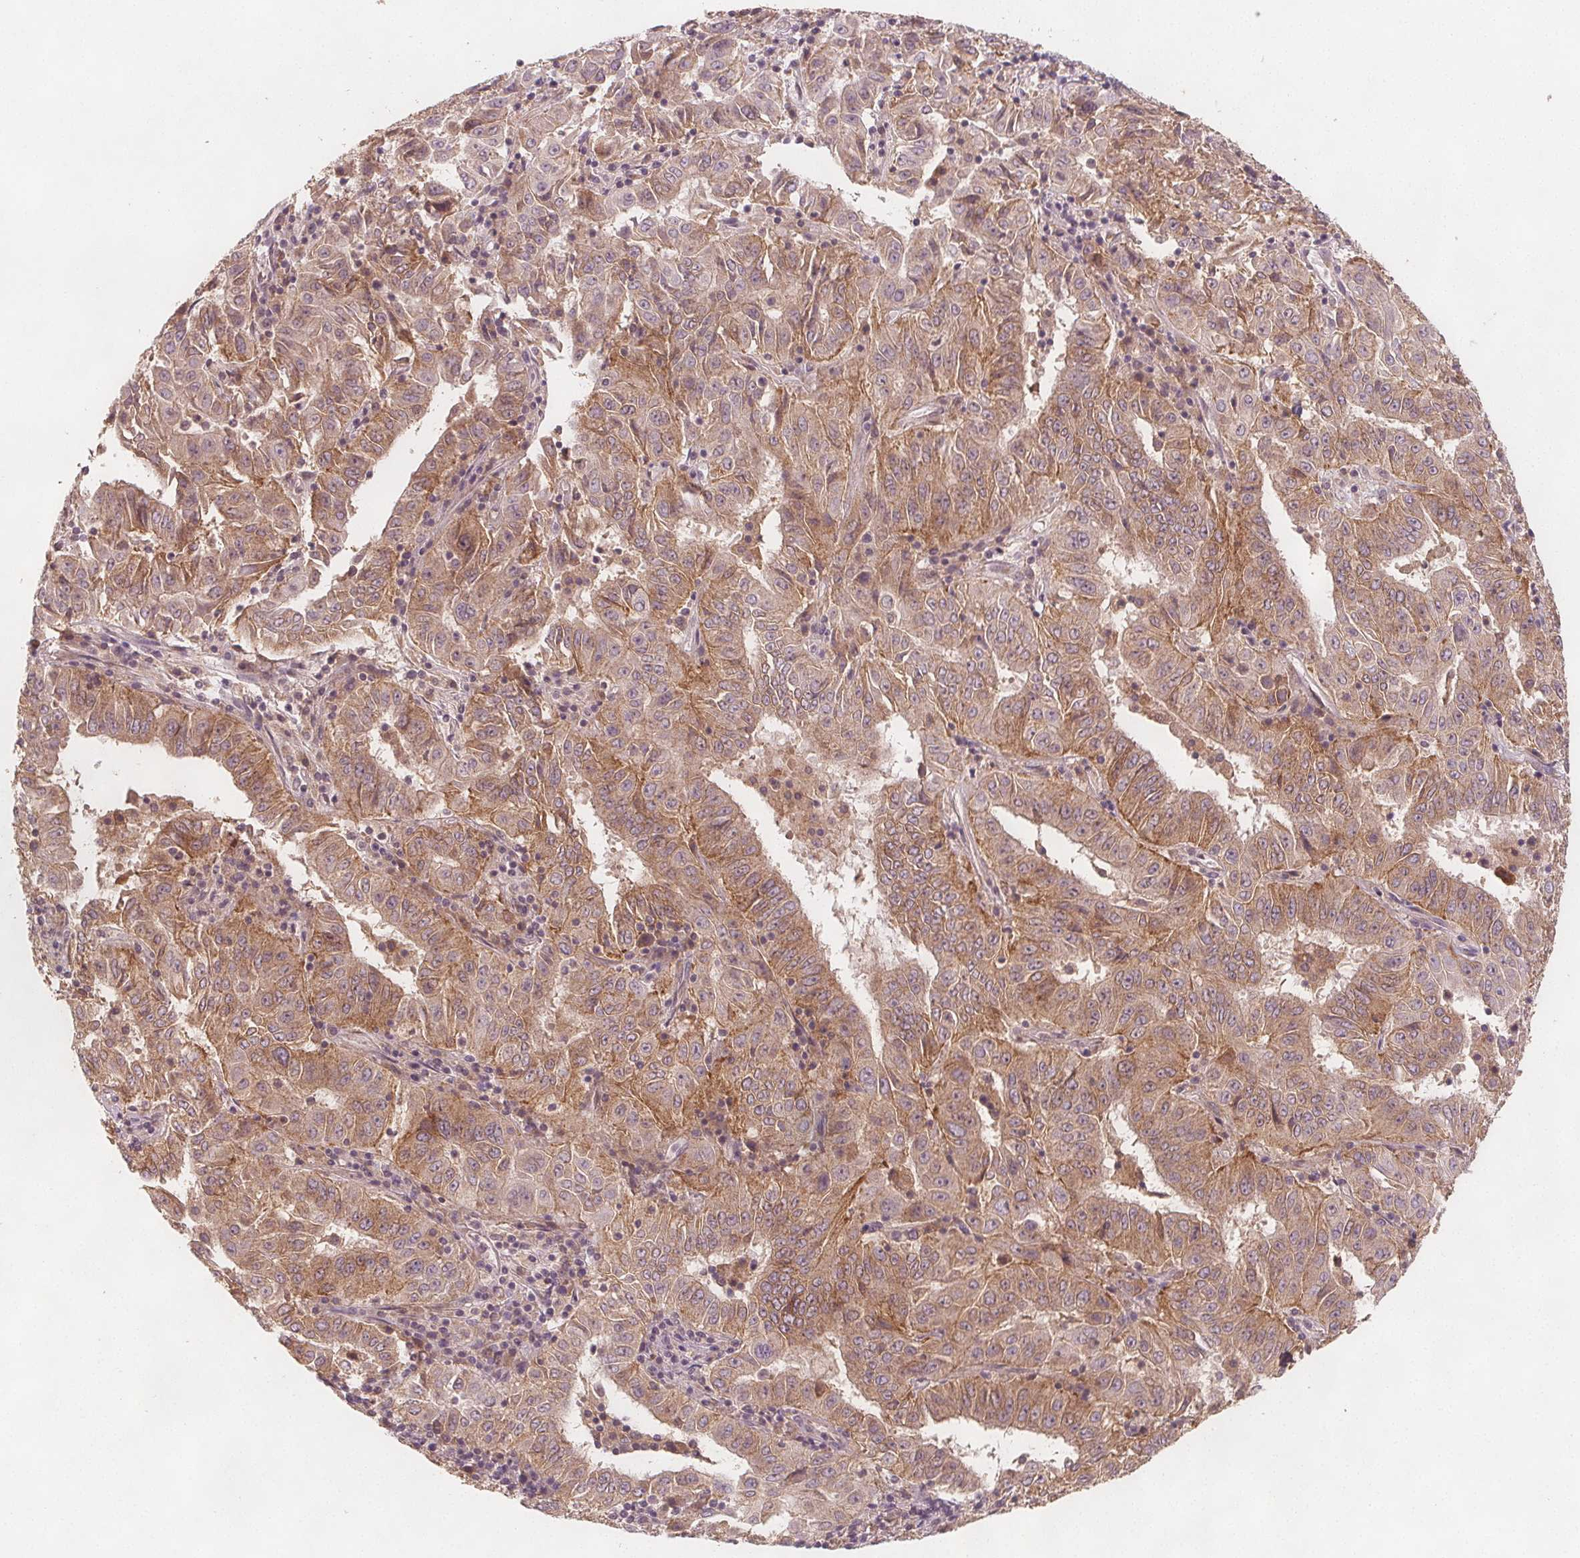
{"staining": {"intensity": "moderate", "quantity": "25%-75%", "location": "cytoplasmic/membranous"}, "tissue": "pancreatic cancer", "cell_type": "Tumor cells", "image_type": "cancer", "snomed": [{"axis": "morphology", "description": "Adenocarcinoma, NOS"}, {"axis": "topography", "description": "Pancreas"}], "caption": "Immunohistochemical staining of pancreatic cancer exhibits moderate cytoplasmic/membranous protein staining in approximately 25%-75% of tumor cells.", "gene": "NCSTN", "patient": {"sex": "male", "age": 63}}